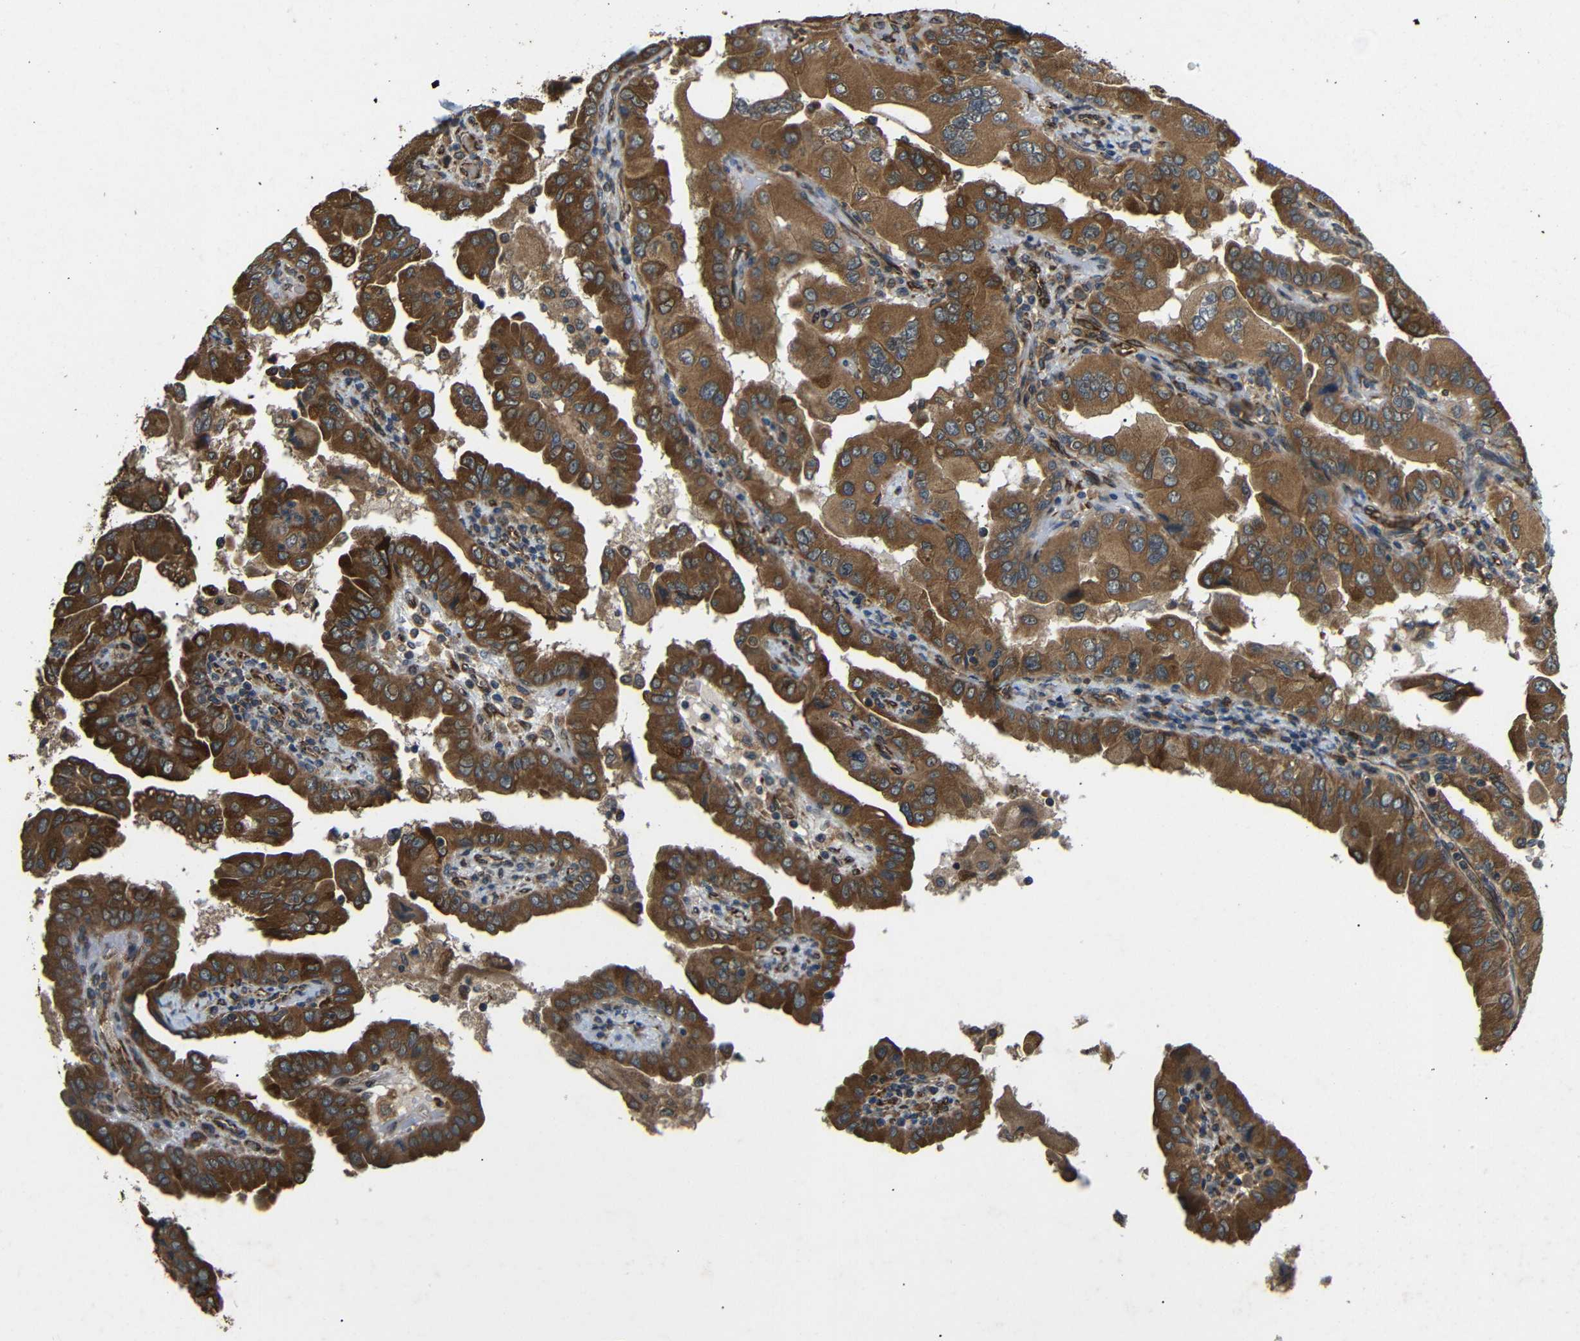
{"staining": {"intensity": "moderate", "quantity": ">75%", "location": "cytoplasmic/membranous"}, "tissue": "thyroid cancer", "cell_type": "Tumor cells", "image_type": "cancer", "snomed": [{"axis": "morphology", "description": "Papillary adenocarcinoma, NOS"}, {"axis": "topography", "description": "Thyroid gland"}], "caption": "Immunohistochemical staining of thyroid papillary adenocarcinoma exhibits medium levels of moderate cytoplasmic/membranous positivity in approximately >75% of tumor cells.", "gene": "TRPC1", "patient": {"sex": "male", "age": 33}}